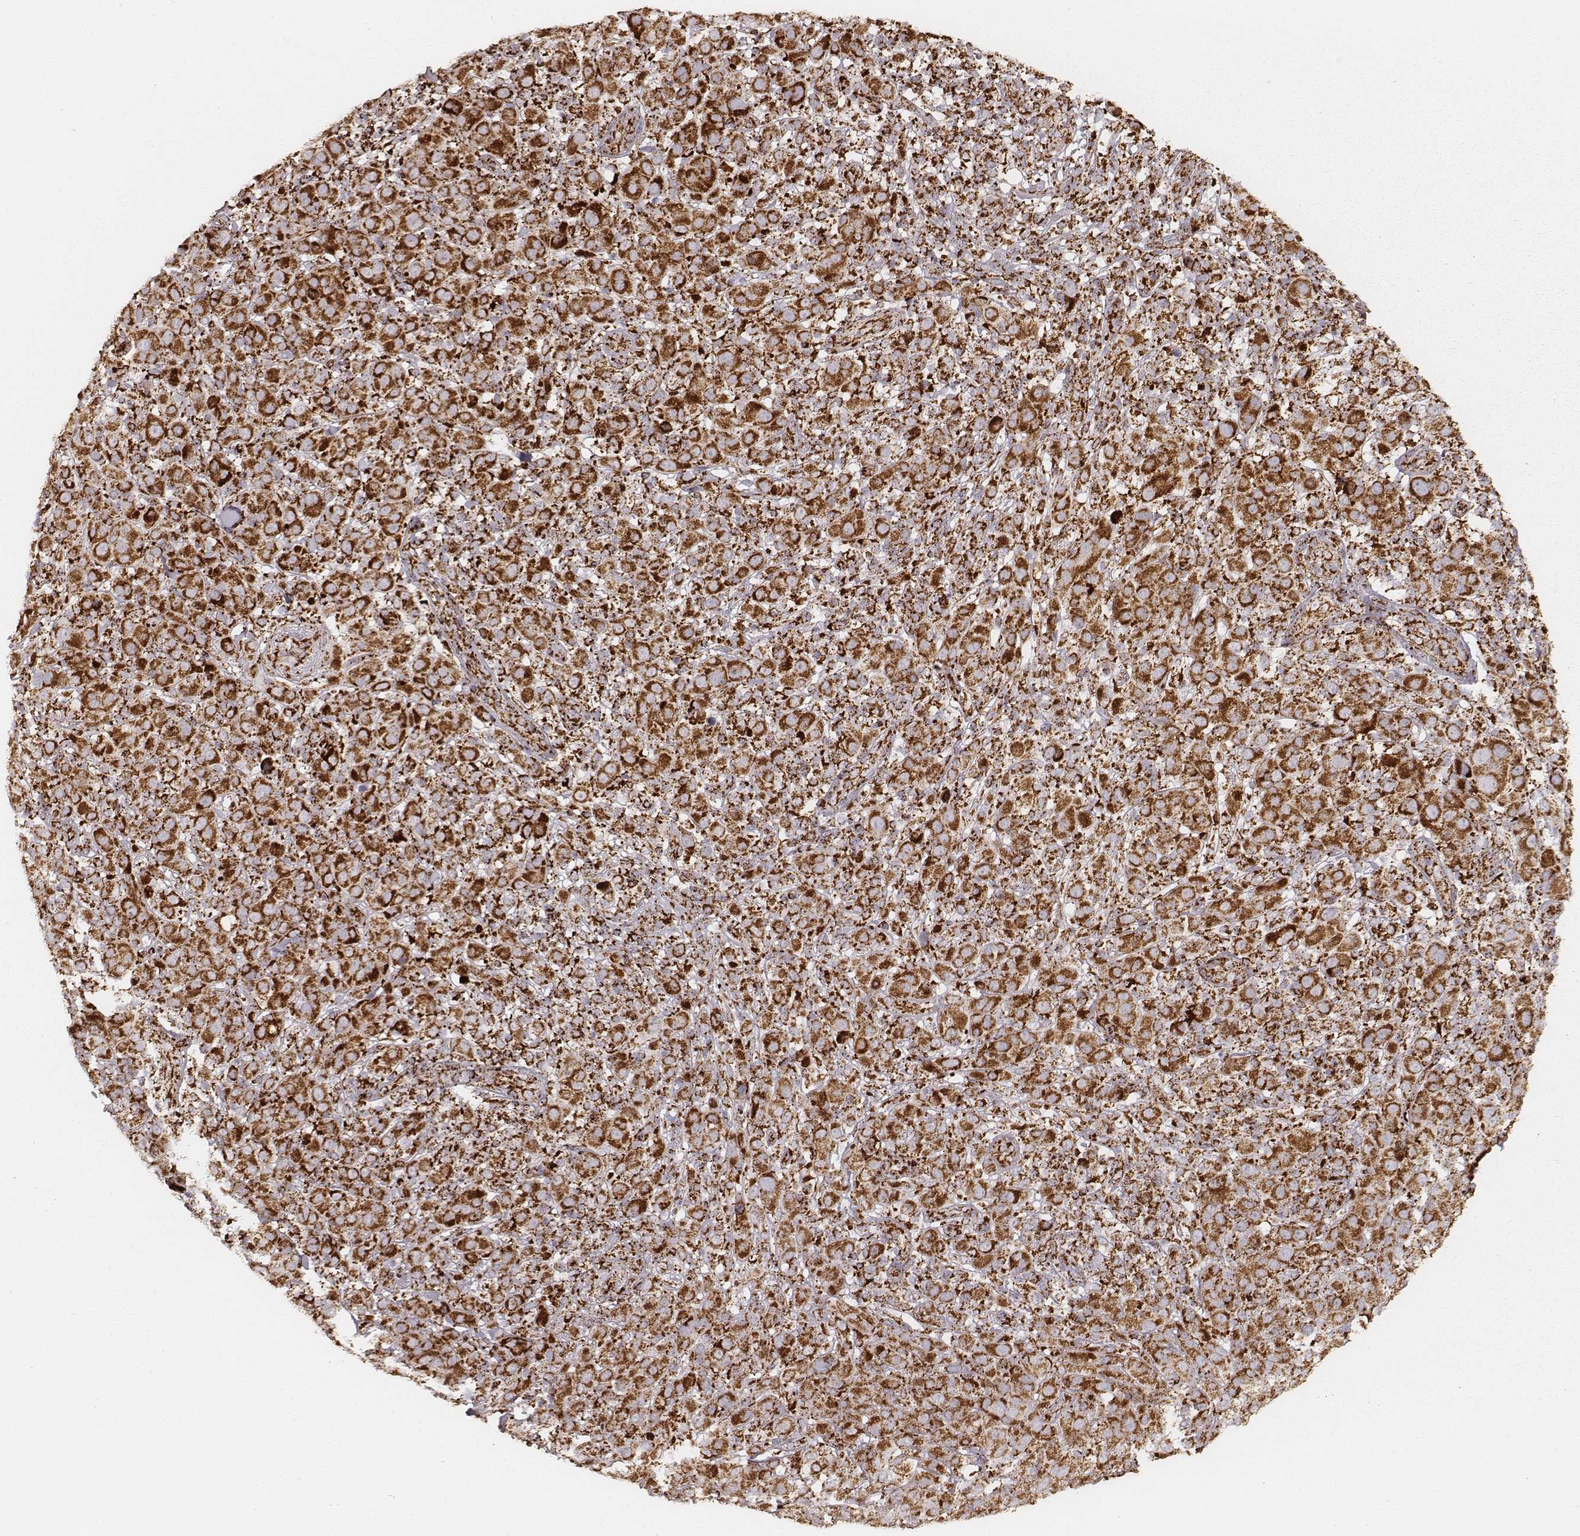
{"staining": {"intensity": "strong", "quantity": ">75%", "location": "cytoplasmic/membranous"}, "tissue": "melanoma", "cell_type": "Tumor cells", "image_type": "cancer", "snomed": [{"axis": "morphology", "description": "Malignant melanoma, NOS"}, {"axis": "topography", "description": "Skin"}], "caption": "Immunohistochemistry (IHC) of human malignant melanoma displays high levels of strong cytoplasmic/membranous staining in approximately >75% of tumor cells.", "gene": "CS", "patient": {"sex": "female", "age": 87}}